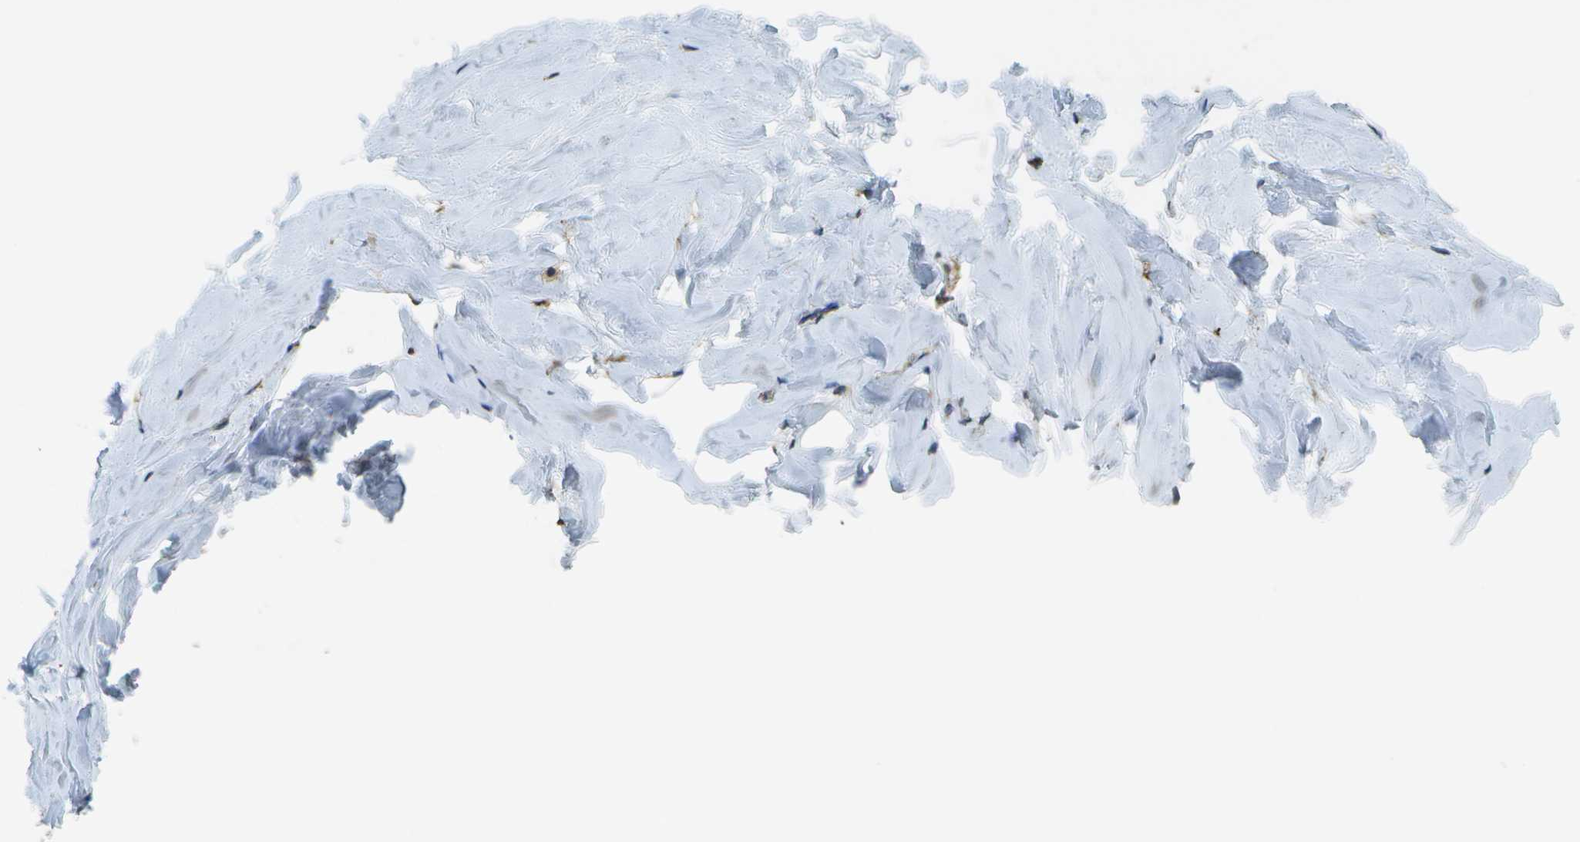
{"staining": {"intensity": "negative", "quantity": "none", "location": "none"}, "tissue": "breast", "cell_type": "Adipocytes", "image_type": "normal", "snomed": [{"axis": "morphology", "description": "Normal tissue, NOS"}, {"axis": "topography", "description": "Breast"}], "caption": "Immunohistochemistry of unremarkable breast exhibits no positivity in adipocytes.", "gene": "PDIA4", "patient": {"sex": "female", "age": 75}}